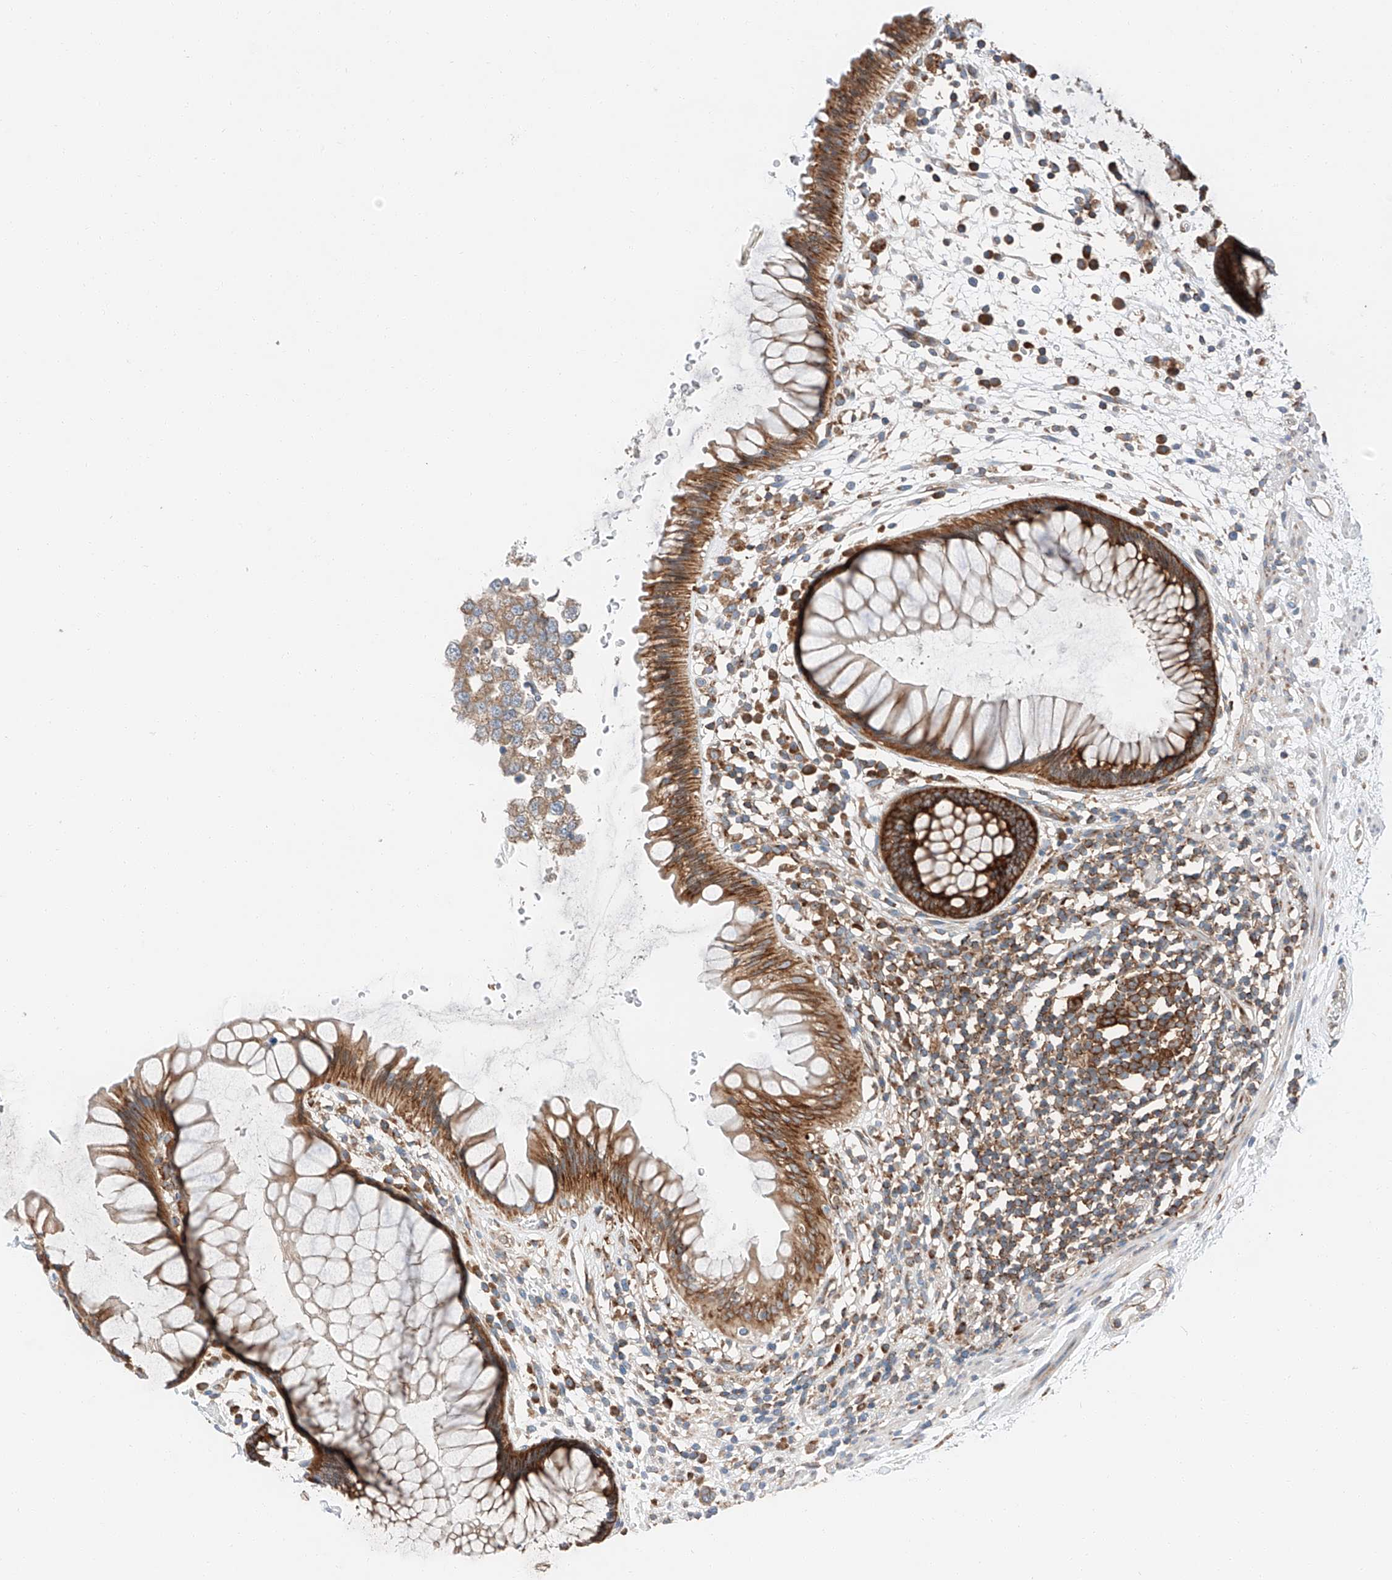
{"staining": {"intensity": "strong", "quantity": ">75%", "location": "cytoplasmic/membranous"}, "tissue": "rectum", "cell_type": "Glandular cells", "image_type": "normal", "snomed": [{"axis": "morphology", "description": "Normal tissue, NOS"}, {"axis": "topography", "description": "Rectum"}], "caption": "Protein staining reveals strong cytoplasmic/membranous staining in approximately >75% of glandular cells in unremarkable rectum. The staining was performed using DAB (3,3'-diaminobenzidine) to visualize the protein expression in brown, while the nuclei were stained in blue with hematoxylin (Magnification: 20x).", "gene": "ZC3H15", "patient": {"sex": "male", "age": 51}}